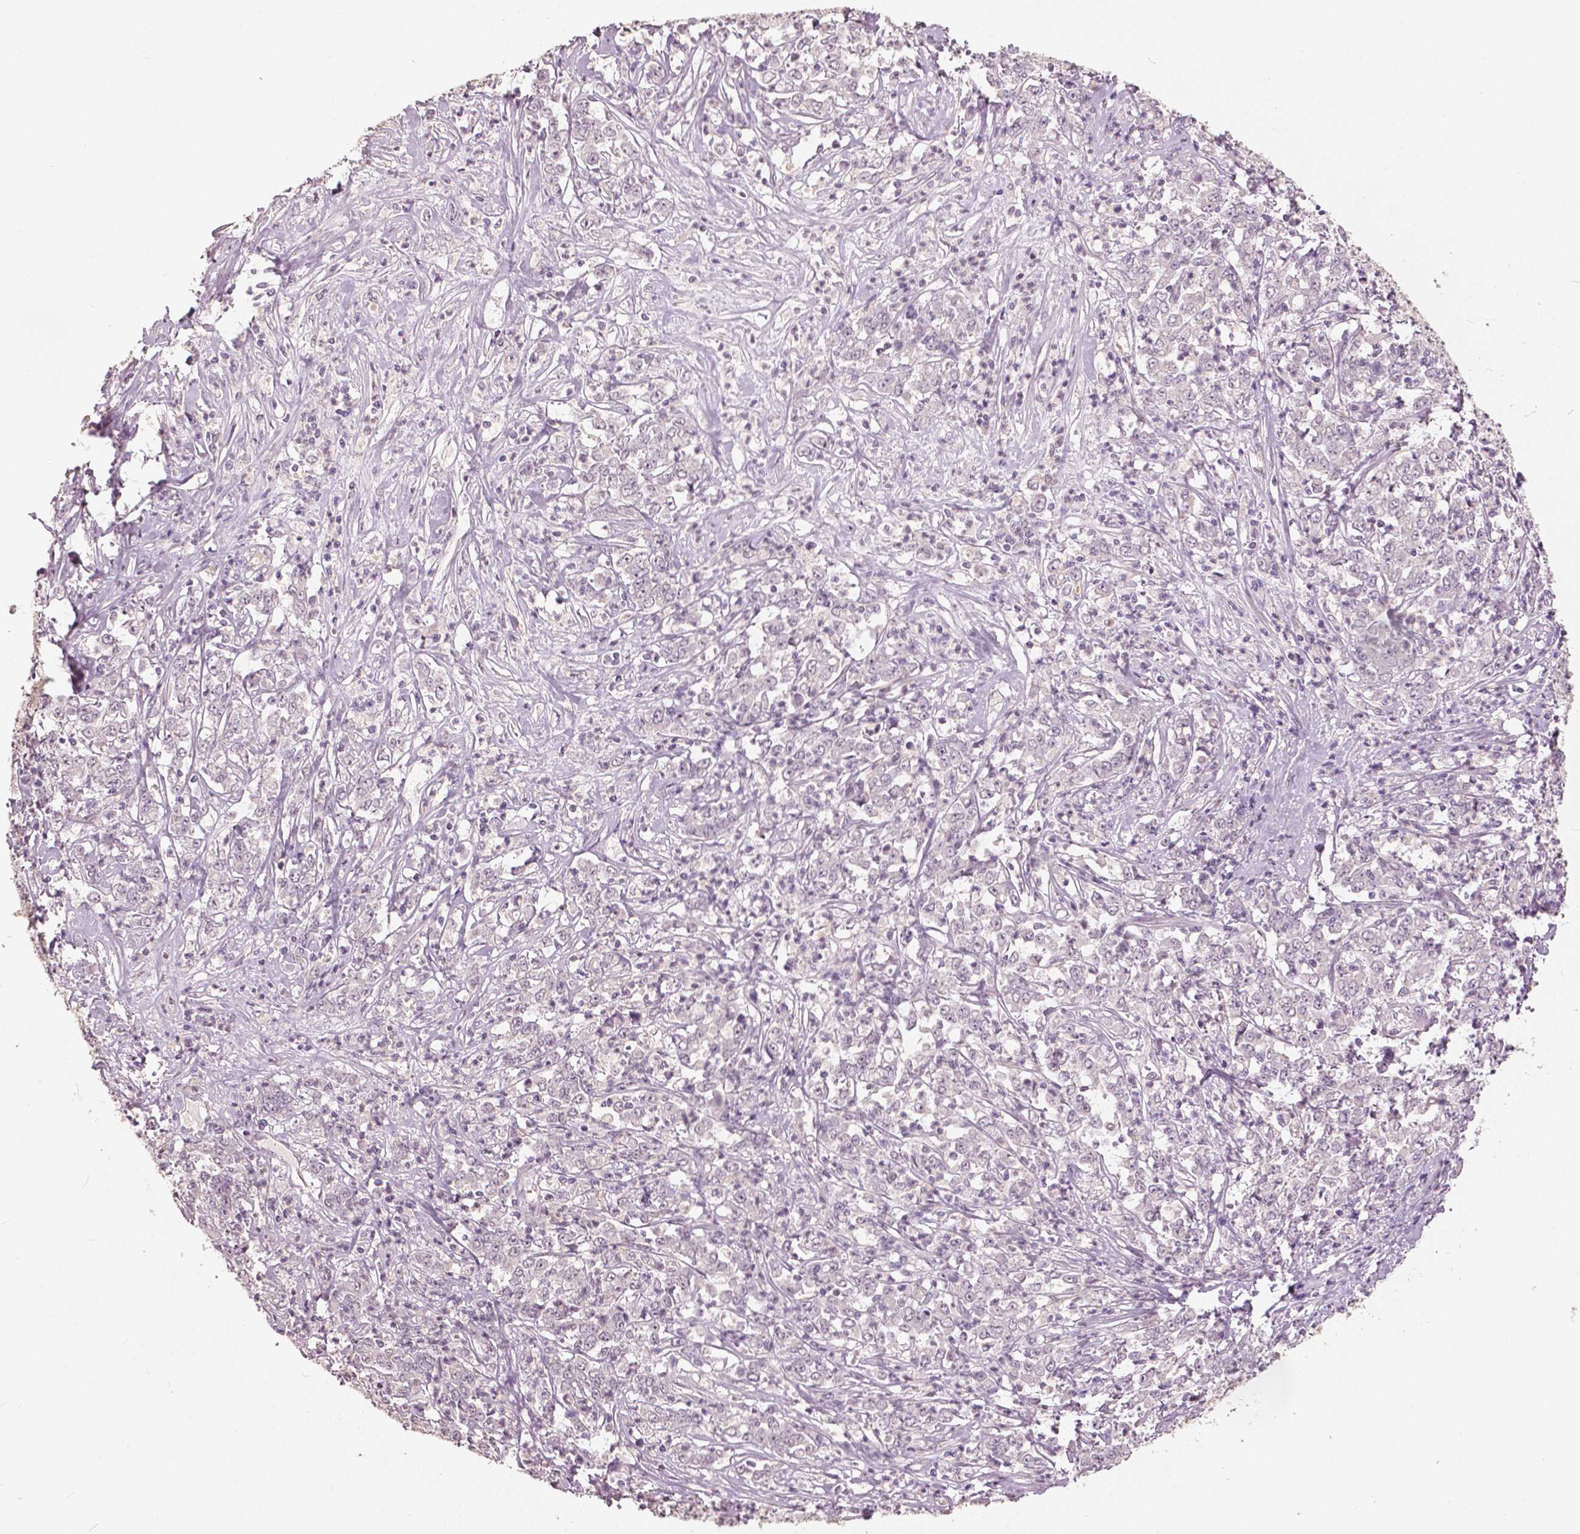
{"staining": {"intensity": "negative", "quantity": "none", "location": "none"}, "tissue": "stomach cancer", "cell_type": "Tumor cells", "image_type": "cancer", "snomed": [{"axis": "morphology", "description": "Adenocarcinoma, NOS"}, {"axis": "topography", "description": "Stomach, lower"}], "caption": "Tumor cells are negative for protein expression in human stomach cancer (adenocarcinoma). (Stains: DAB immunohistochemistry (IHC) with hematoxylin counter stain, Microscopy: brightfield microscopy at high magnification).", "gene": "NANOG", "patient": {"sex": "female", "age": 71}}